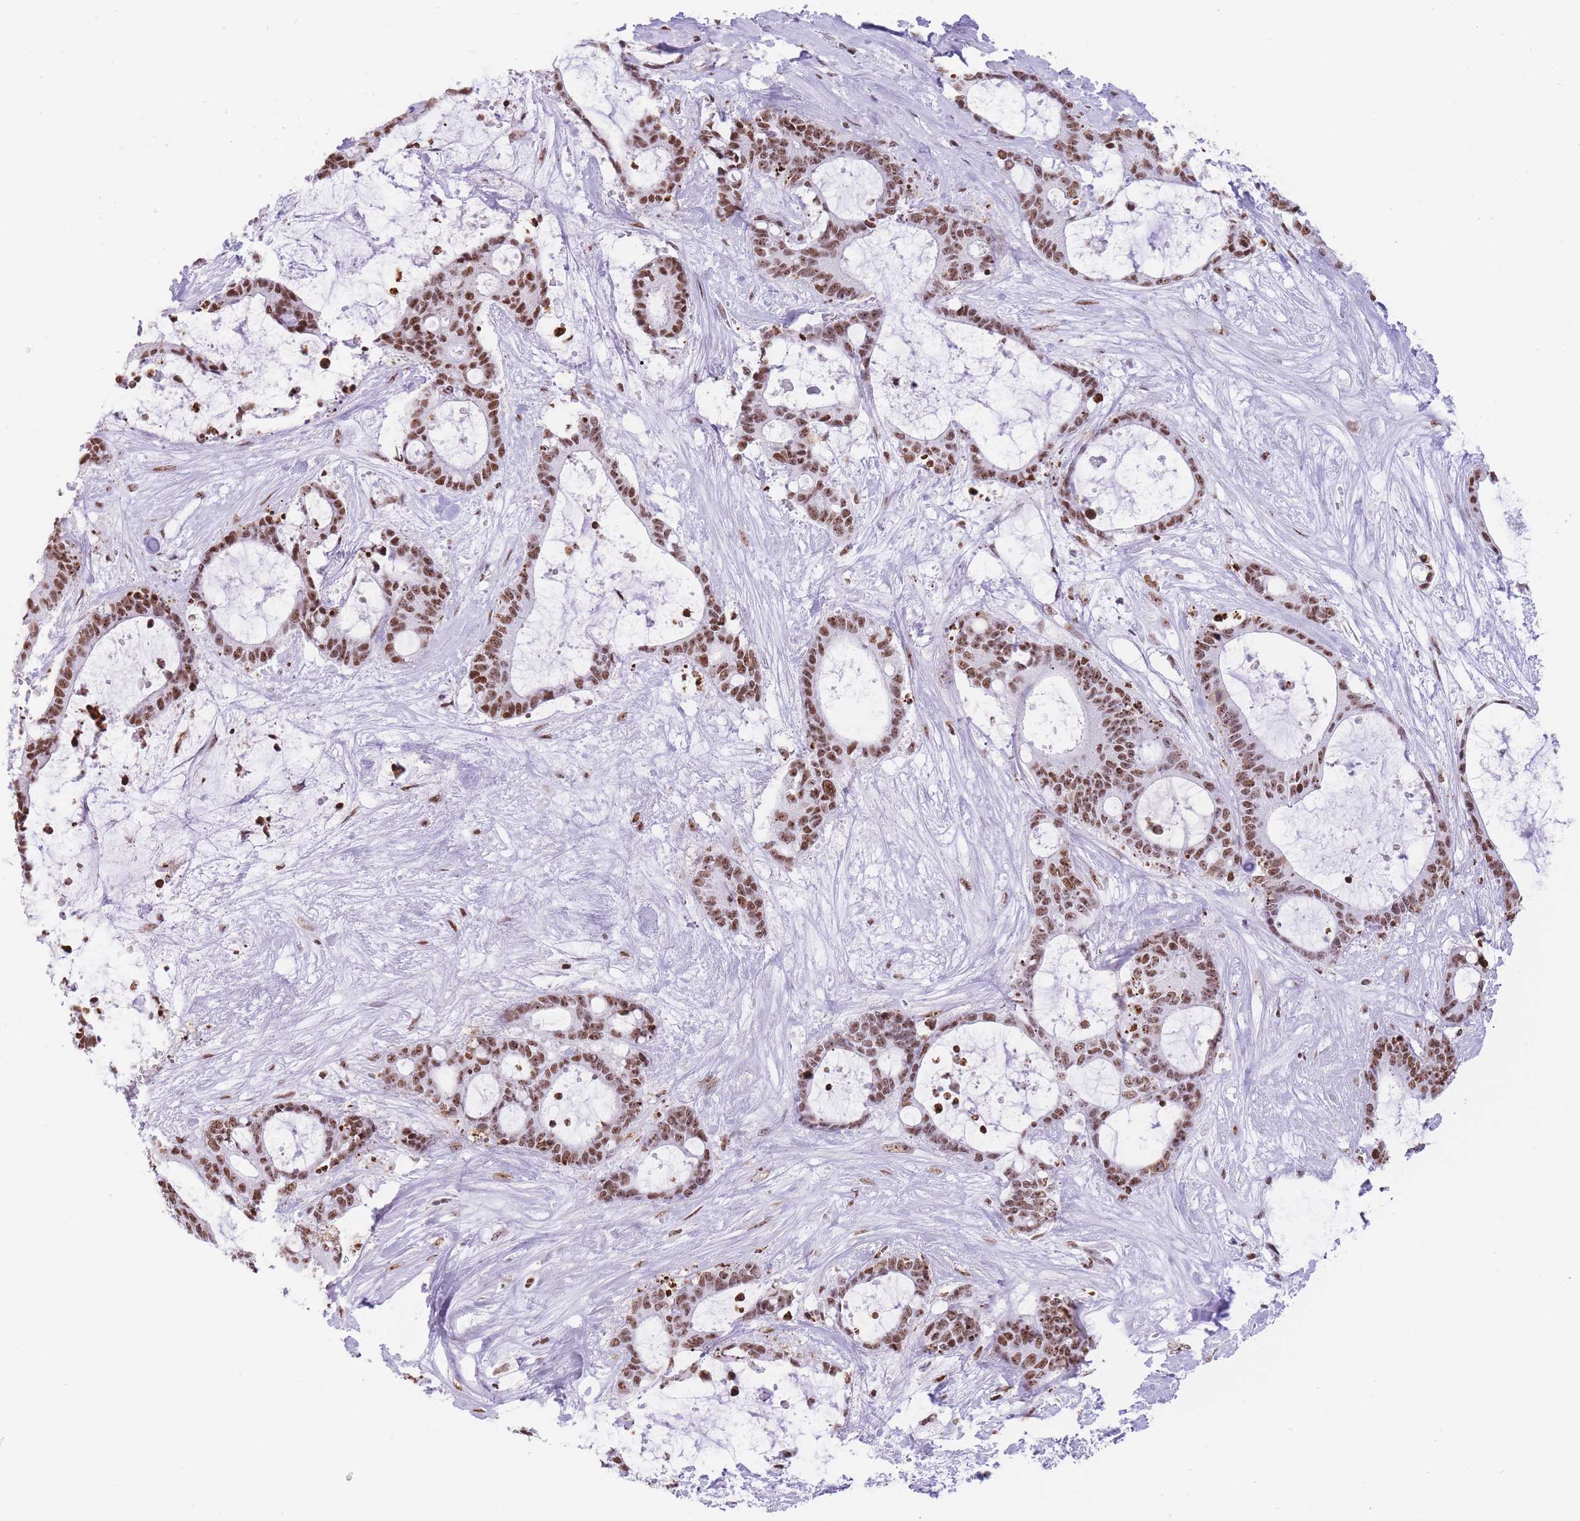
{"staining": {"intensity": "moderate", "quantity": ">75%", "location": "nuclear"}, "tissue": "liver cancer", "cell_type": "Tumor cells", "image_type": "cancer", "snomed": [{"axis": "morphology", "description": "Normal tissue, NOS"}, {"axis": "morphology", "description": "Cholangiocarcinoma"}, {"axis": "topography", "description": "Liver"}, {"axis": "topography", "description": "Peripheral nerve tissue"}], "caption": "Liver cholangiocarcinoma stained for a protein demonstrates moderate nuclear positivity in tumor cells.", "gene": "EVC2", "patient": {"sex": "female", "age": 73}}